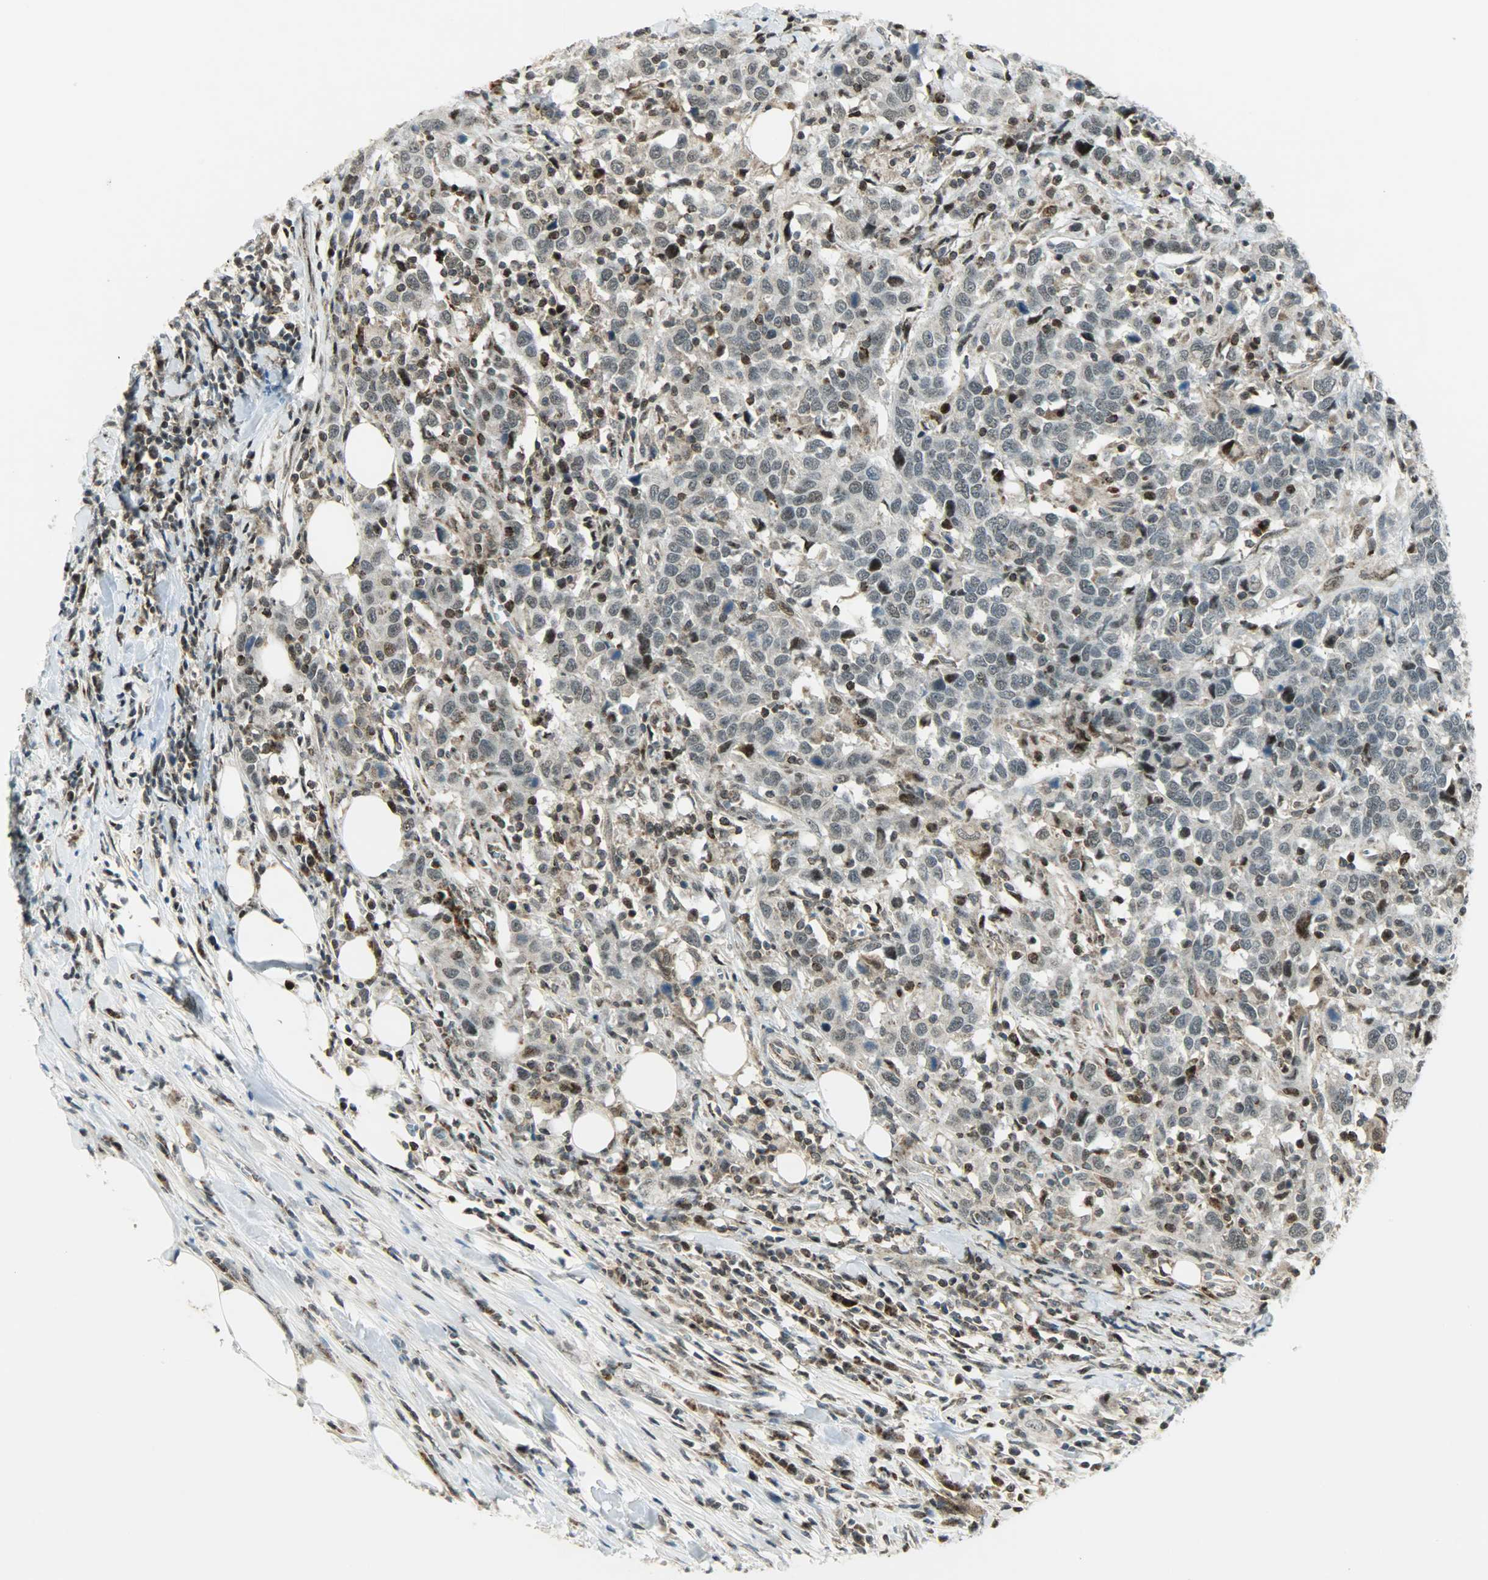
{"staining": {"intensity": "weak", "quantity": "25%-75%", "location": "cytoplasmic/membranous,nuclear"}, "tissue": "urothelial cancer", "cell_type": "Tumor cells", "image_type": "cancer", "snomed": [{"axis": "morphology", "description": "Urothelial carcinoma, High grade"}, {"axis": "topography", "description": "Urinary bladder"}], "caption": "Immunohistochemistry (IHC) histopathology image of urothelial cancer stained for a protein (brown), which reveals low levels of weak cytoplasmic/membranous and nuclear positivity in about 25%-75% of tumor cells.", "gene": "IL15", "patient": {"sex": "male", "age": 61}}